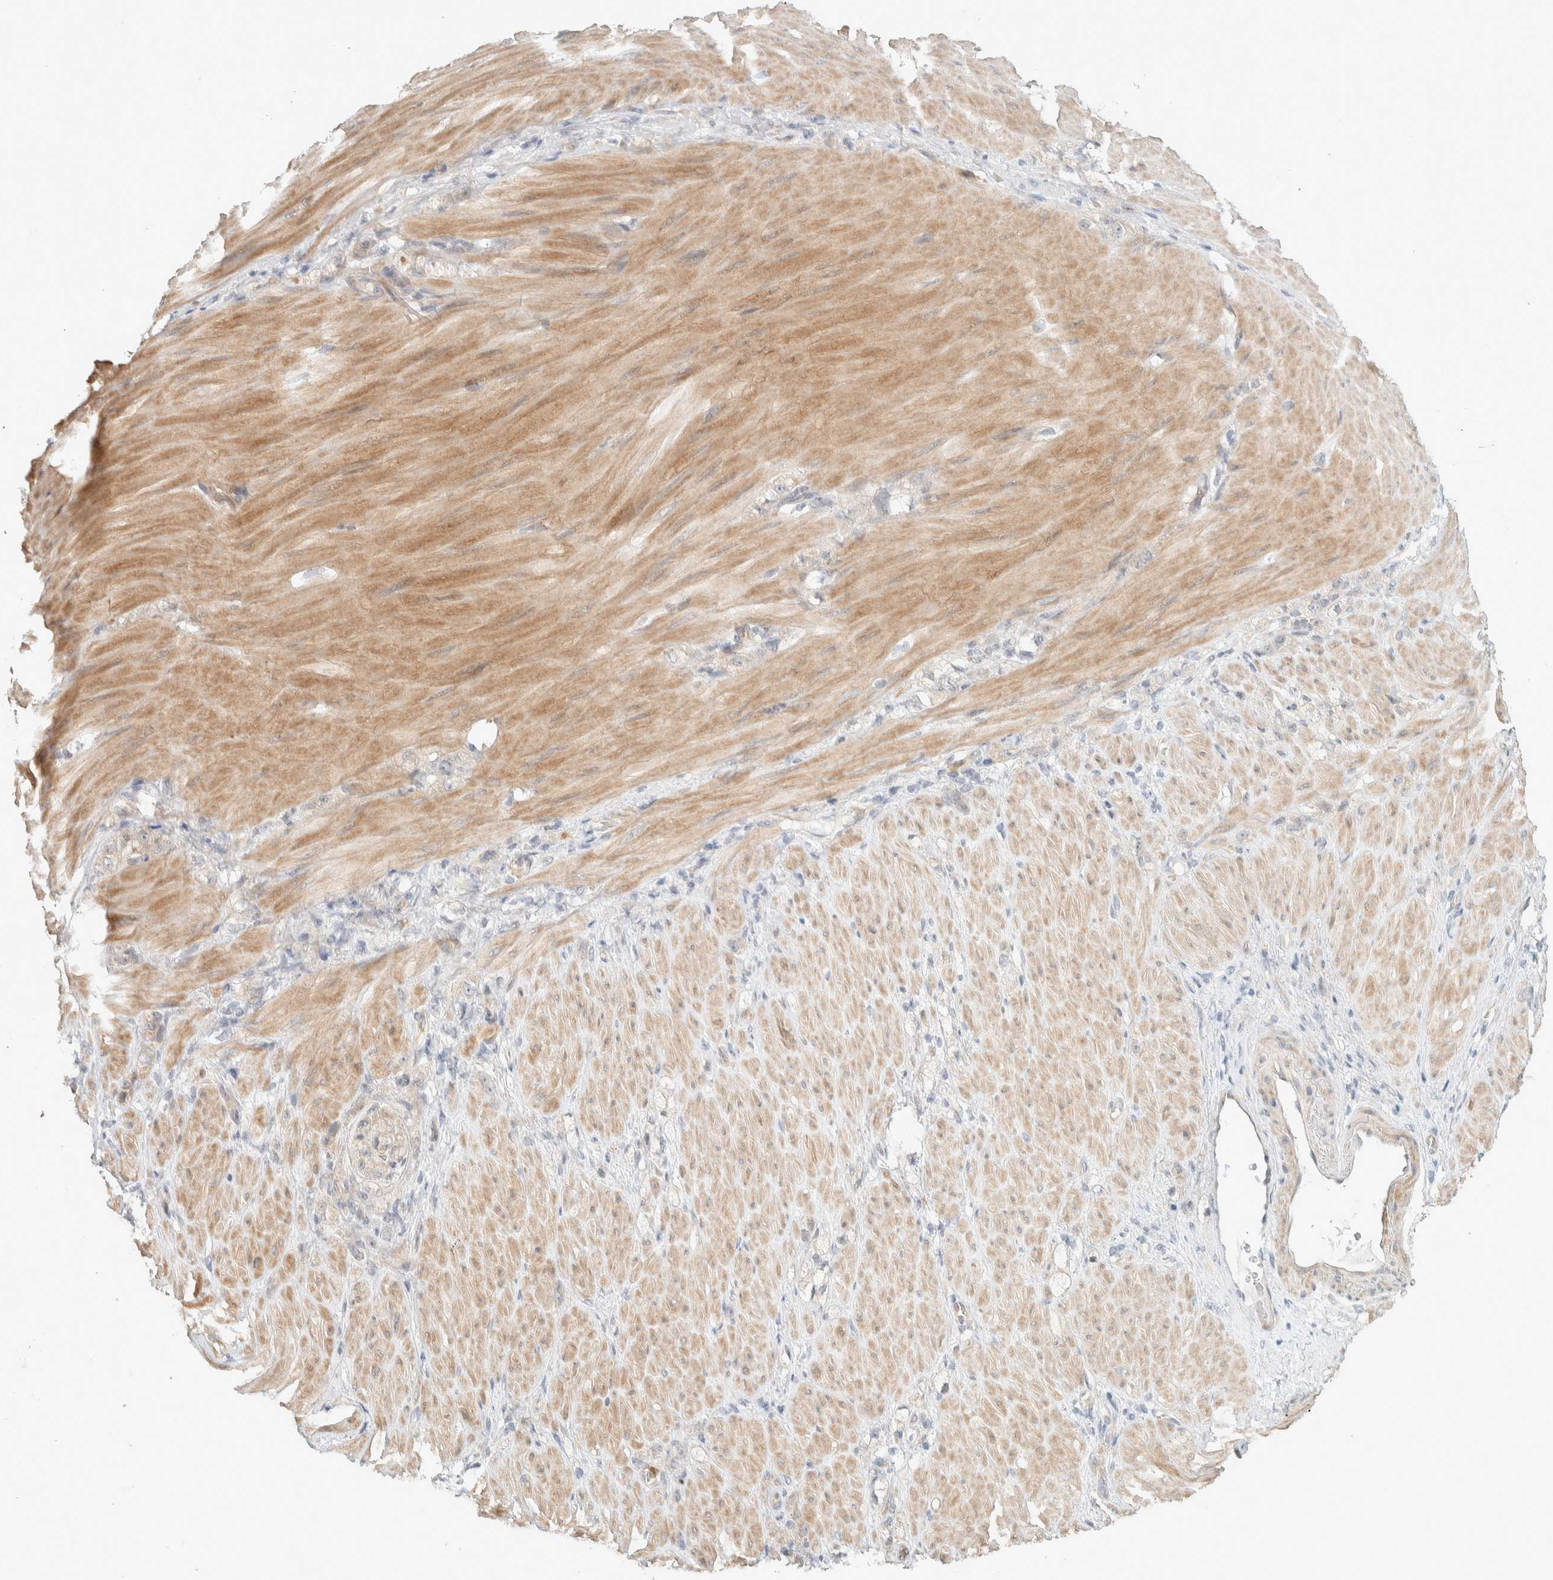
{"staining": {"intensity": "negative", "quantity": "none", "location": "none"}, "tissue": "stomach cancer", "cell_type": "Tumor cells", "image_type": "cancer", "snomed": [{"axis": "morphology", "description": "Normal tissue, NOS"}, {"axis": "morphology", "description": "Adenocarcinoma, NOS"}, {"axis": "topography", "description": "Stomach"}], "caption": "Immunohistochemical staining of stomach adenocarcinoma exhibits no significant expression in tumor cells.", "gene": "ZBTB2", "patient": {"sex": "male", "age": 82}}